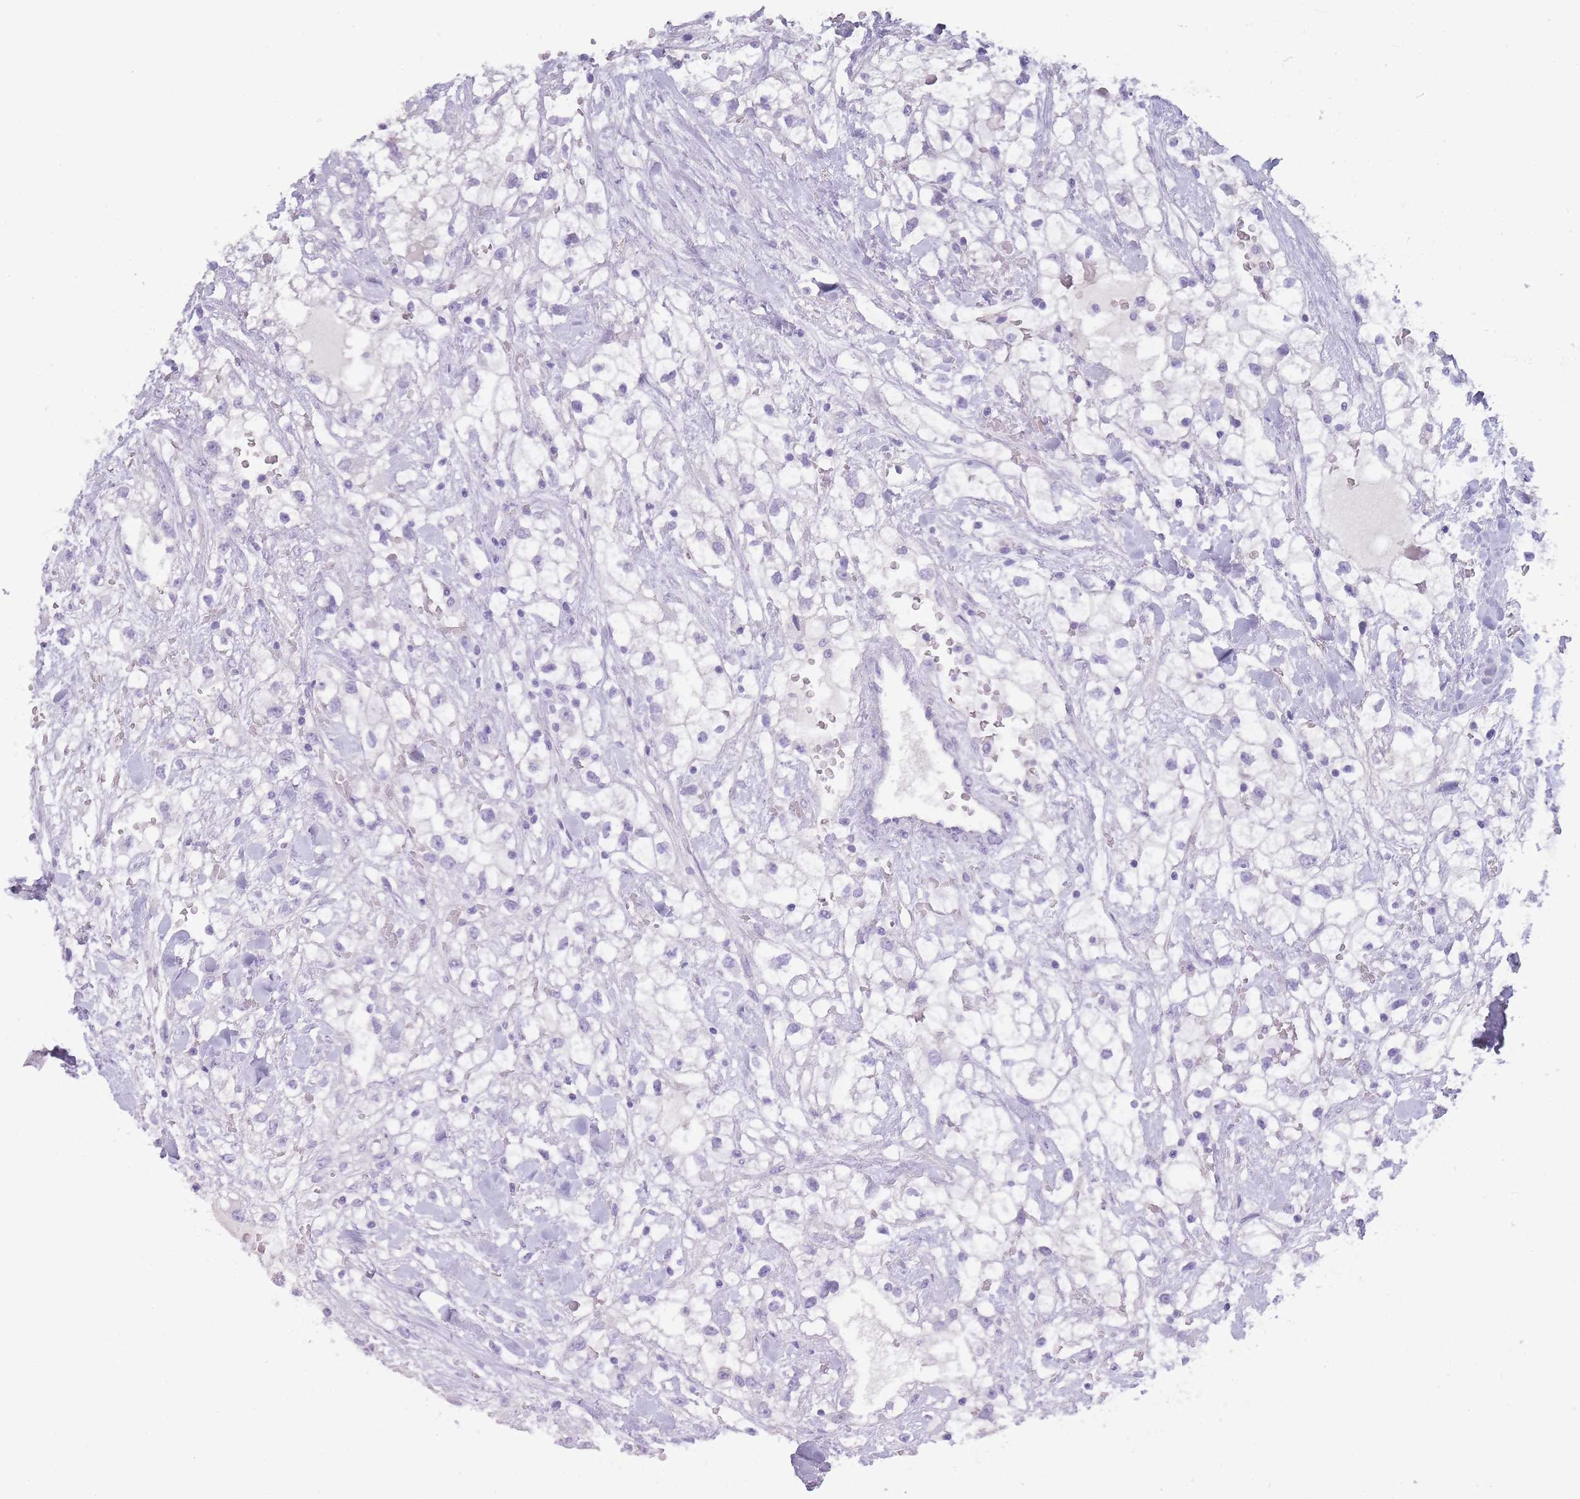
{"staining": {"intensity": "negative", "quantity": "none", "location": "none"}, "tissue": "renal cancer", "cell_type": "Tumor cells", "image_type": "cancer", "snomed": [{"axis": "morphology", "description": "Adenocarcinoma, NOS"}, {"axis": "topography", "description": "Kidney"}], "caption": "Tumor cells show no significant positivity in renal cancer.", "gene": "TCP11", "patient": {"sex": "male", "age": 59}}